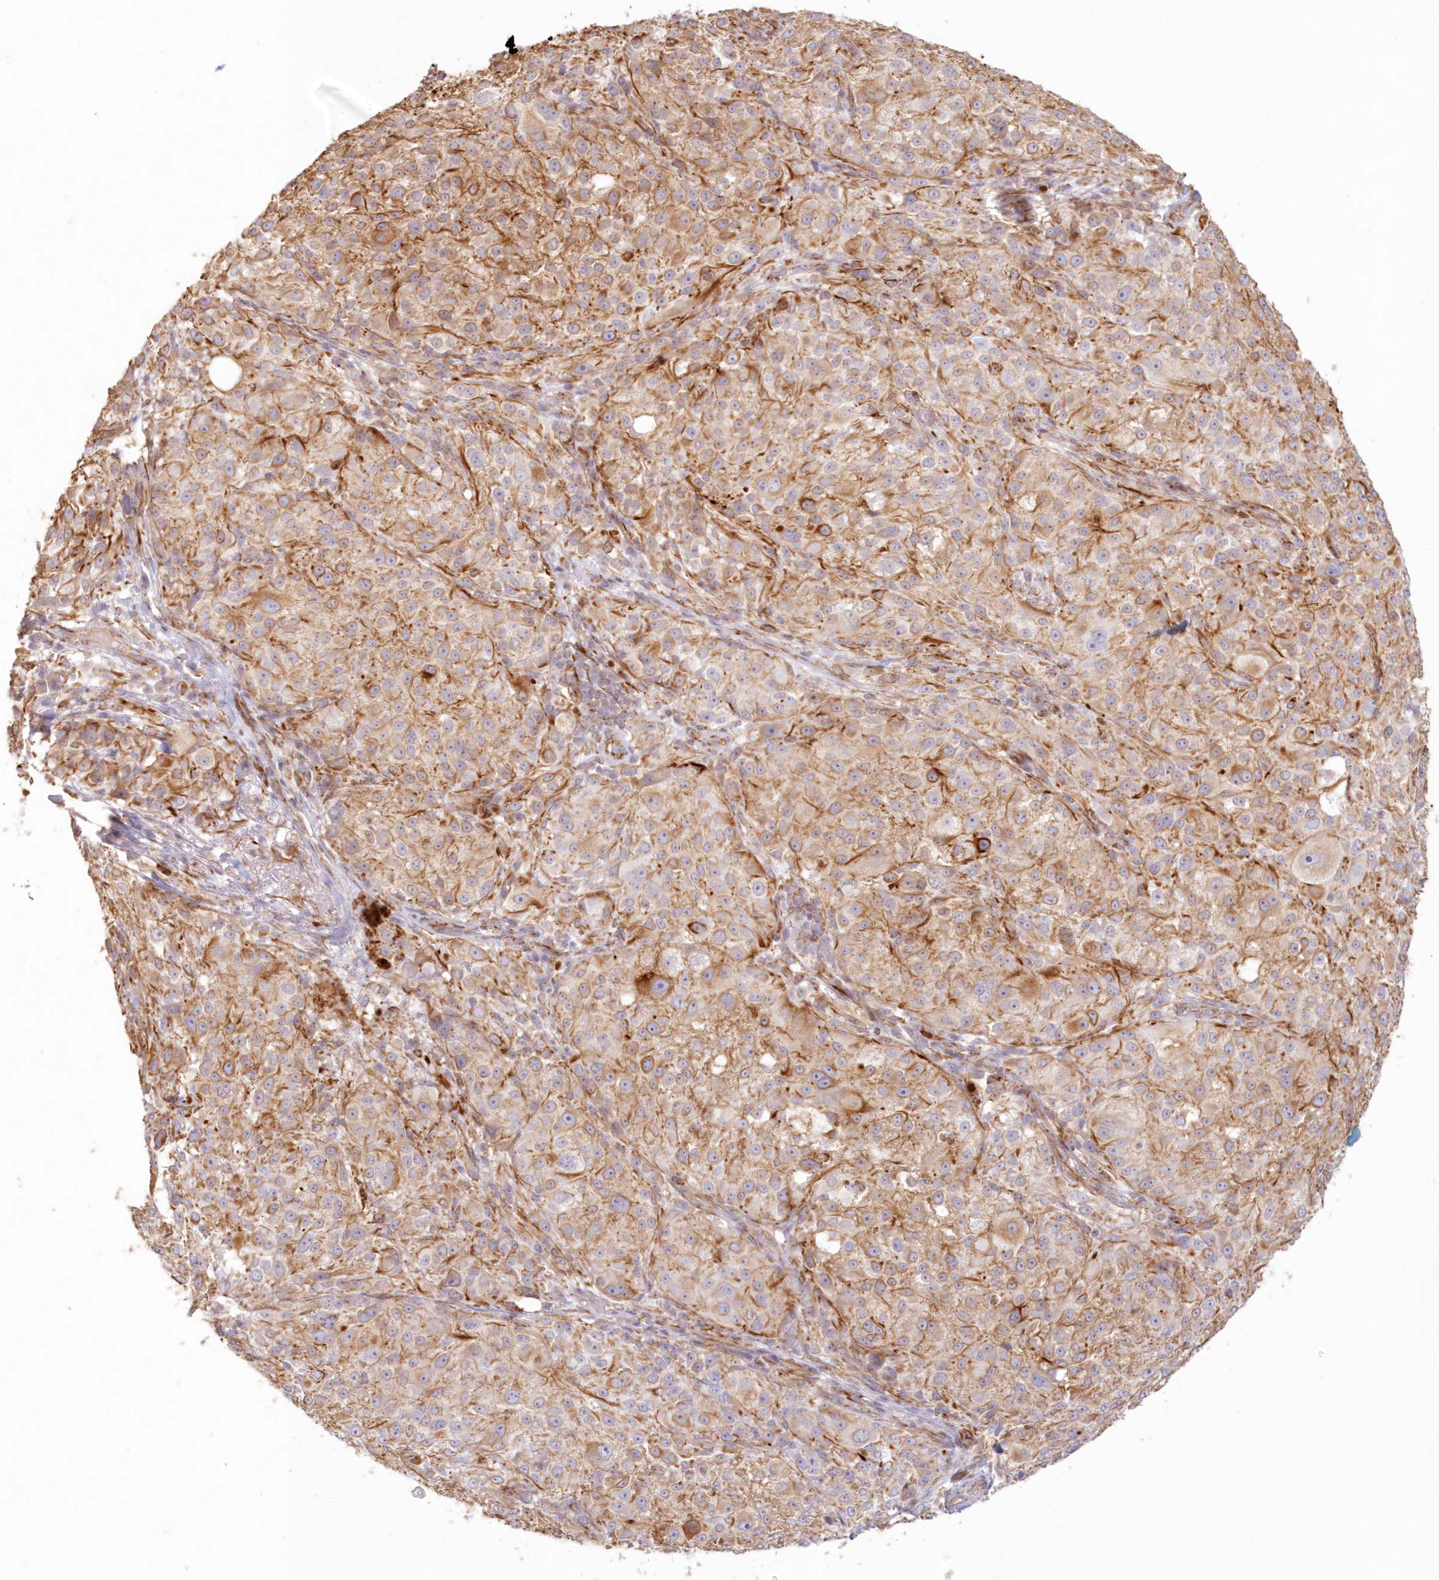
{"staining": {"intensity": "moderate", "quantity": "25%-75%", "location": "cytoplasmic/membranous"}, "tissue": "melanoma", "cell_type": "Tumor cells", "image_type": "cancer", "snomed": [{"axis": "morphology", "description": "Necrosis, NOS"}, {"axis": "morphology", "description": "Malignant melanoma, NOS"}, {"axis": "topography", "description": "Skin"}], "caption": "Tumor cells display moderate cytoplasmic/membranous staining in approximately 25%-75% of cells in malignant melanoma.", "gene": "DMRTB1", "patient": {"sex": "female", "age": 87}}